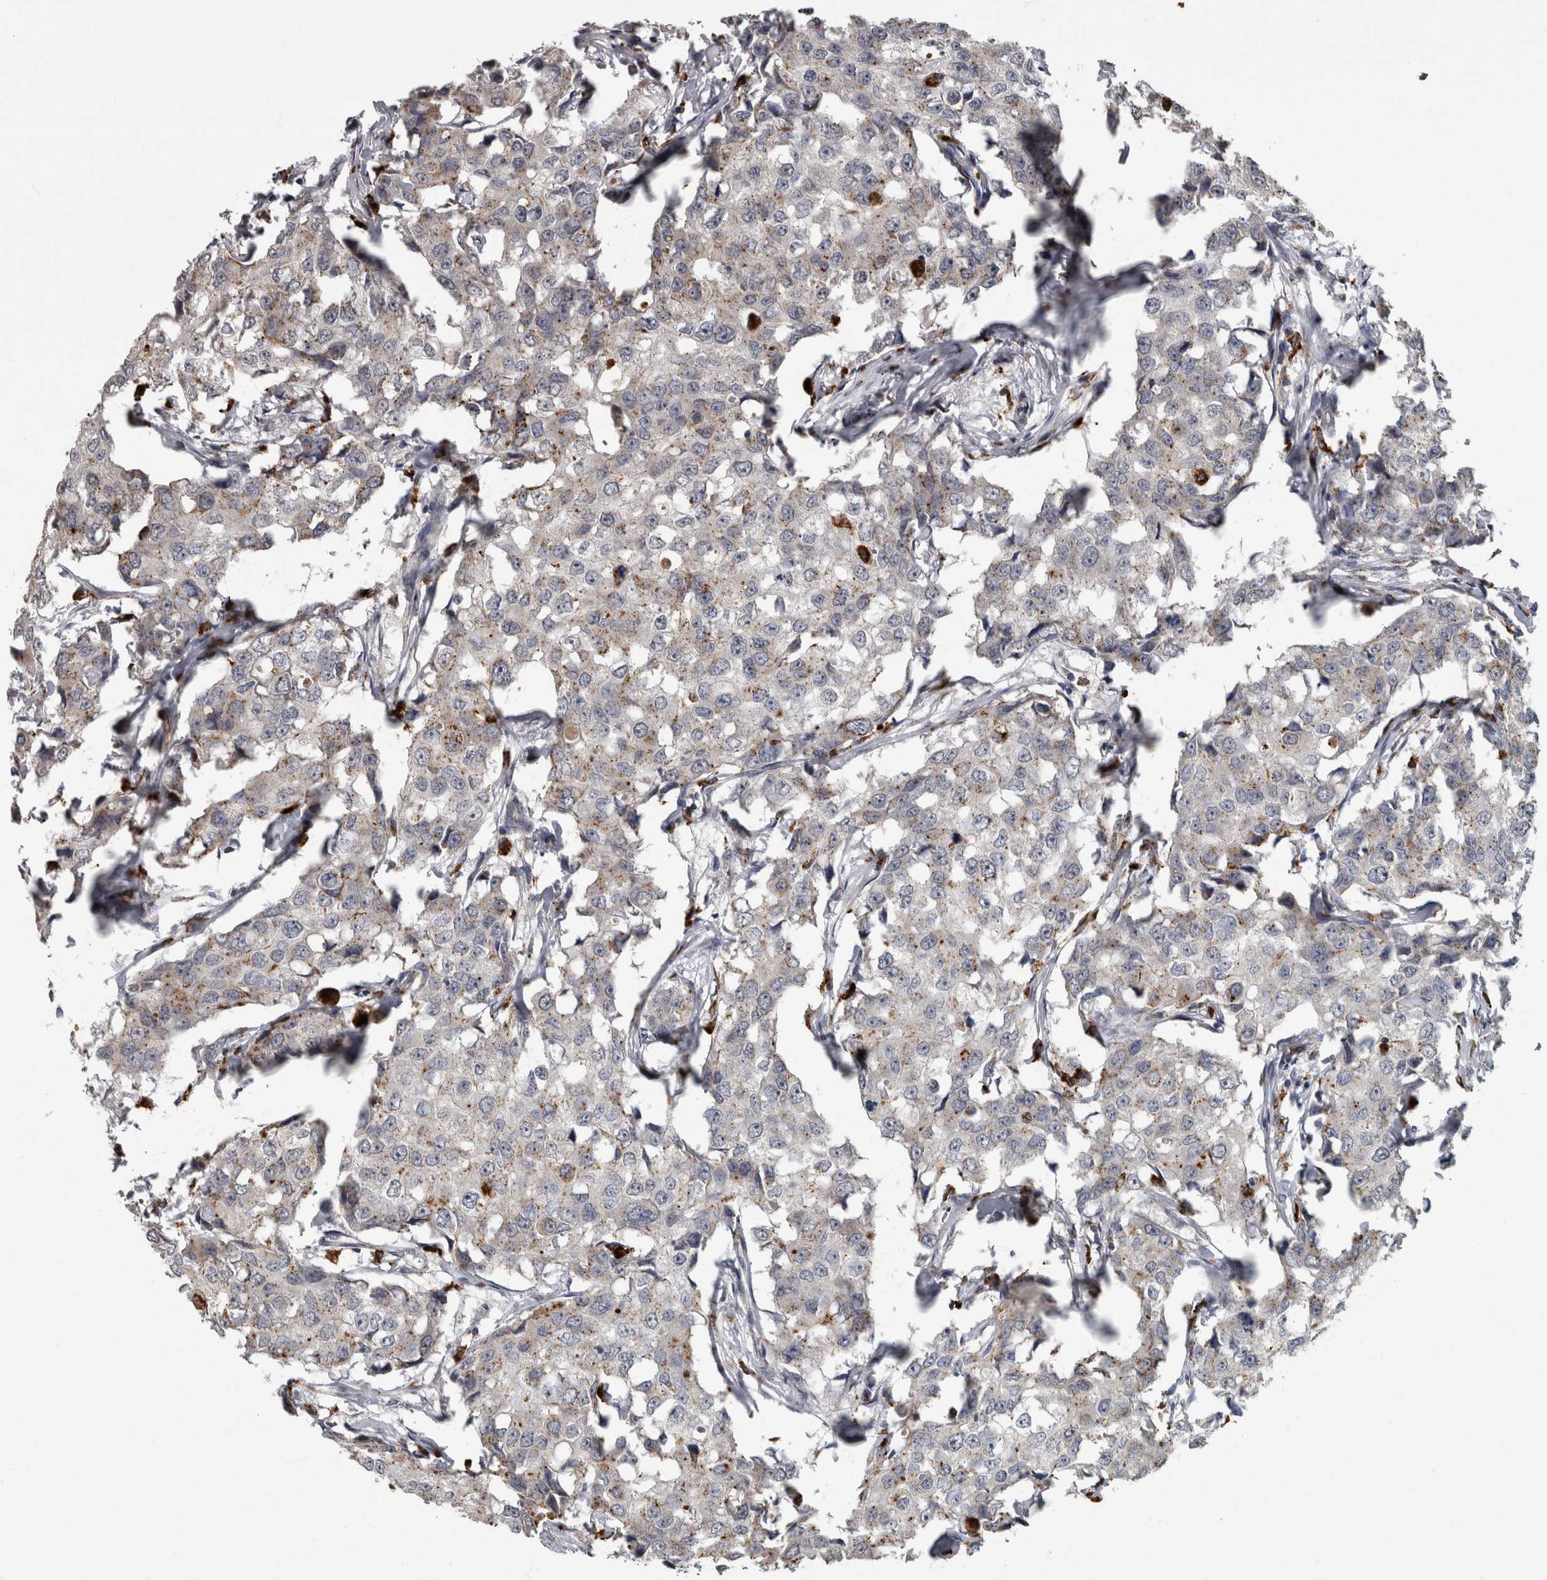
{"staining": {"intensity": "moderate", "quantity": "<25%", "location": "cytoplasmic/membranous"}, "tissue": "breast cancer", "cell_type": "Tumor cells", "image_type": "cancer", "snomed": [{"axis": "morphology", "description": "Duct carcinoma"}, {"axis": "topography", "description": "Breast"}], "caption": "Approximately <25% of tumor cells in human breast invasive ductal carcinoma show moderate cytoplasmic/membranous protein expression as visualized by brown immunohistochemical staining.", "gene": "NAAA", "patient": {"sex": "female", "age": 27}}